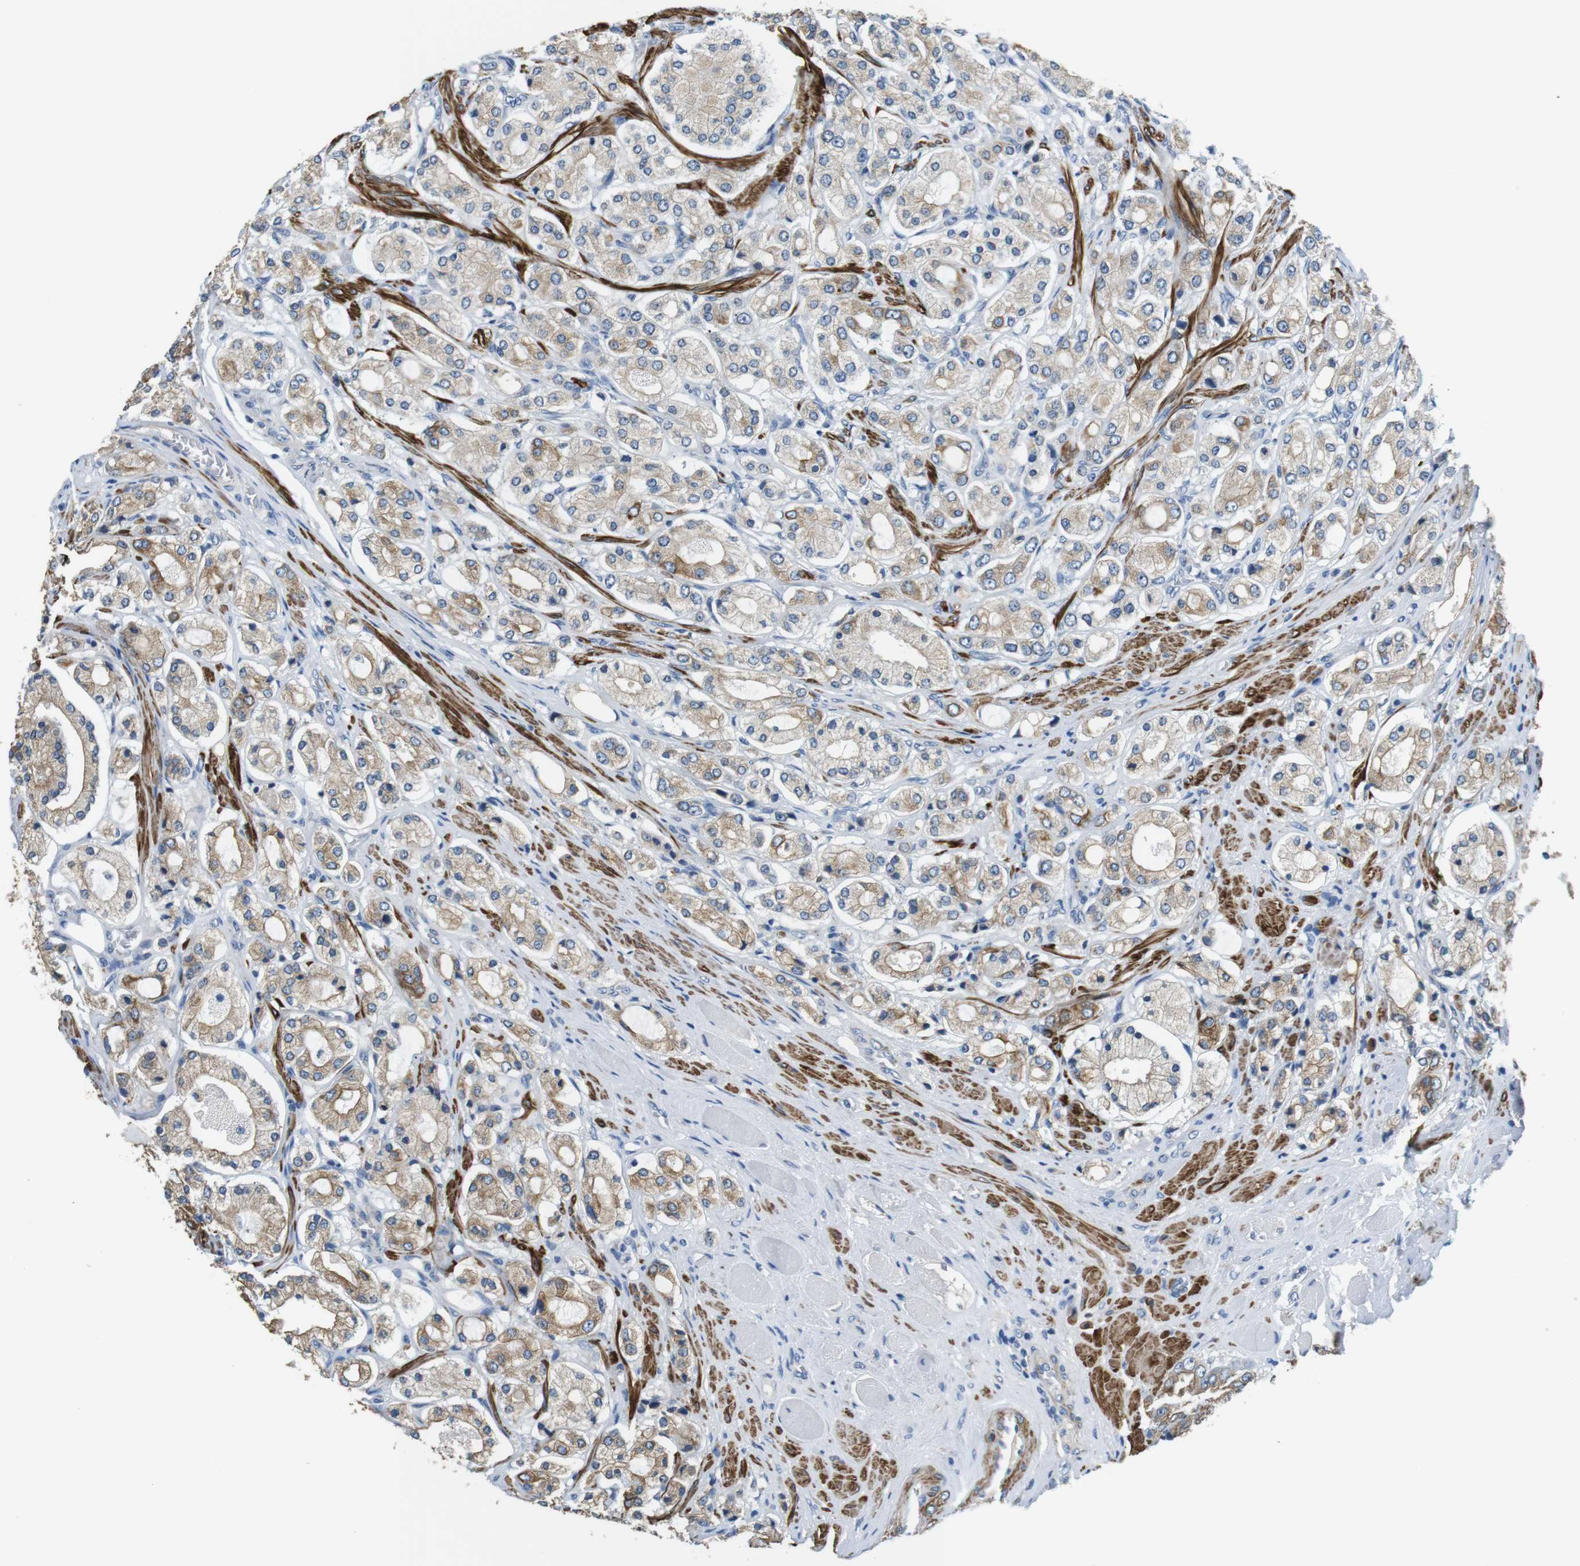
{"staining": {"intensity": "moderate", "quantity": "25%-75%", "location": "cytoplasmic/membranous"}, "tissue": "prostate cancer", "cell_type": "Tumor cells", "image_type": "cancer", "snomed": [{"axis": "morphology", "description": "Adenocarcinoma, High grade"}, {"axis": "topography", "description": "Prostate"}], "caption": "This image demonstrates prostate cancer (adenocarcinoma (high-grade)) stained with immunohistochemistry to label a protein in brown. The cytoplasmic/membranous of tumor cells show moderate positivity for the protein. Nuclei are counter-stained blue.", "gene": "UNC5CL", "patient": {"sex": "male", "age": 65}}